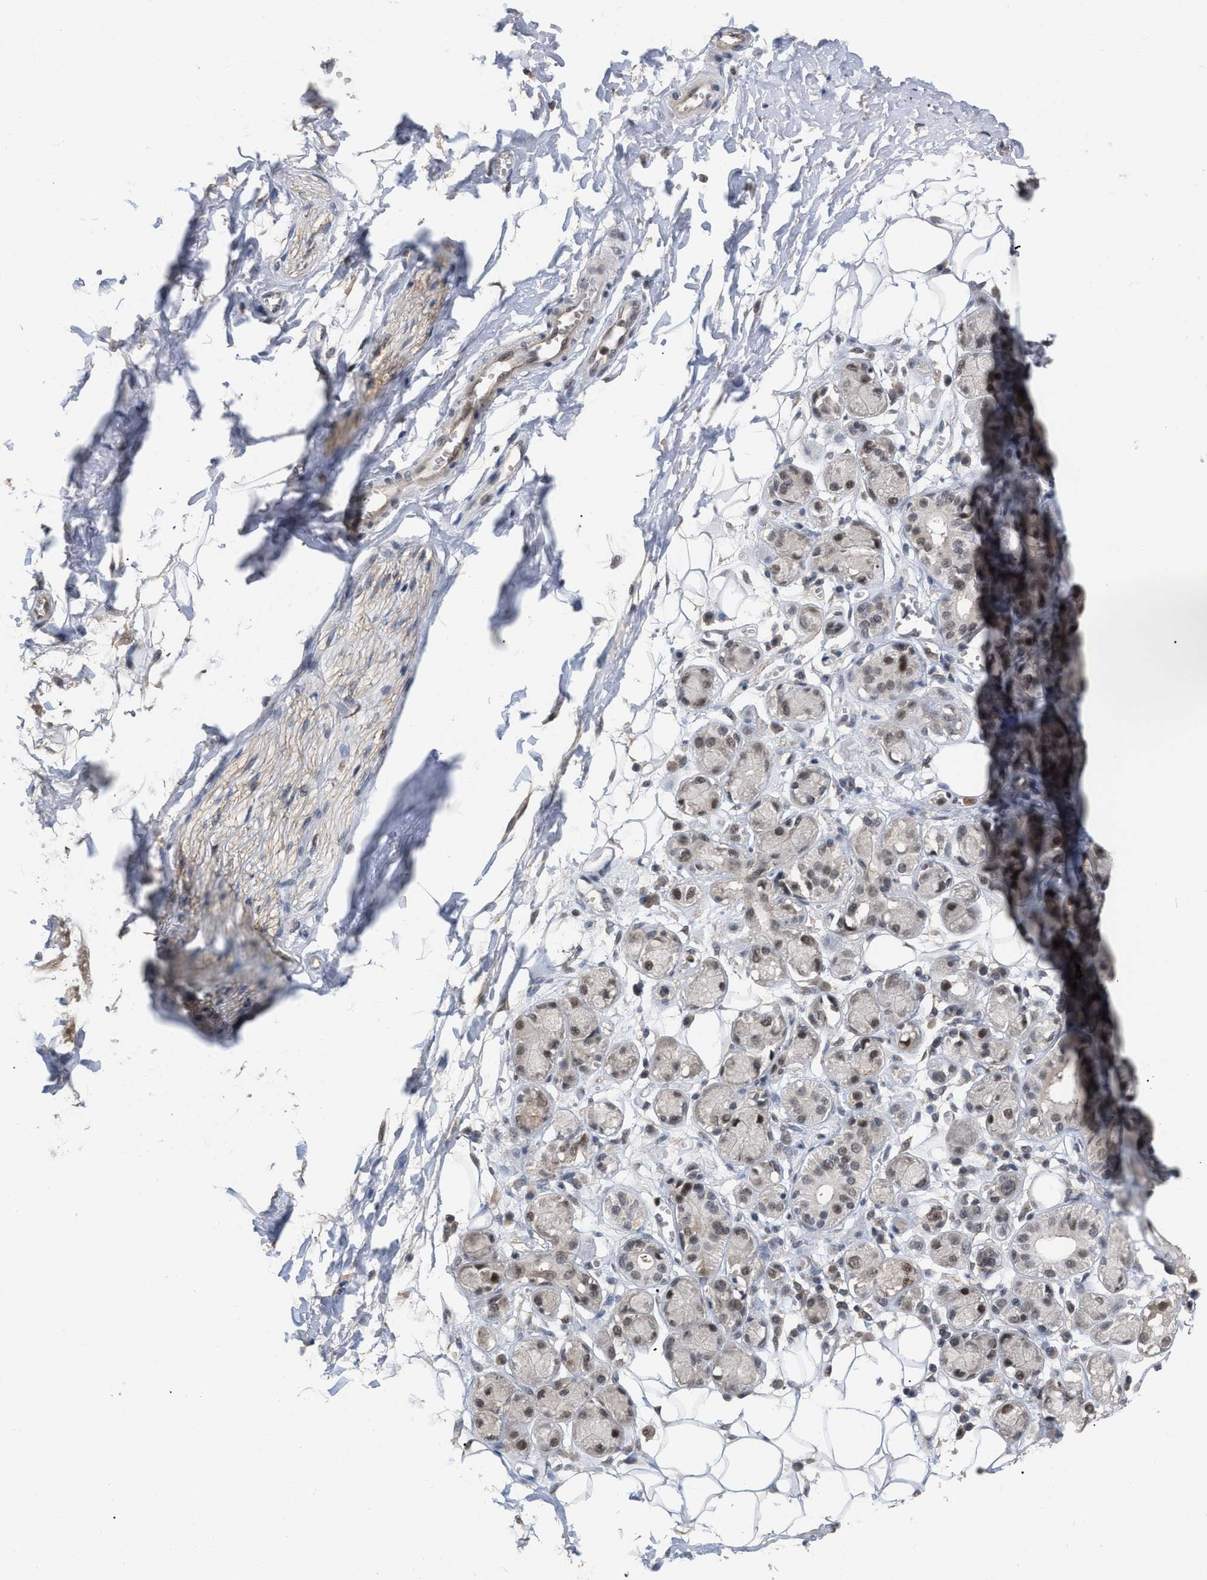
{"staining": {"intensity": "negative", "quantity": "none", "location": "none"}, "tissue": "adipose tissue", "cell_type": "Adipocytes", "image_type": "normal", "snomed": [{"axis": "morphology", "description": "Normal tissue, NOS"}, {"axis": "morphology", "description": "Inflammation, NOS"}, {"axis": "topography", "description": "Salivary gland"}, {"axis": "topography", "description": "Peripheral nerve tissue"}], "caption": "This is an IHC histopathology image of normal human adipose tissue. There is no staining in adipocytes.", "gene": "JAZF1", "patient": {"sex": "female", "age": 75}}